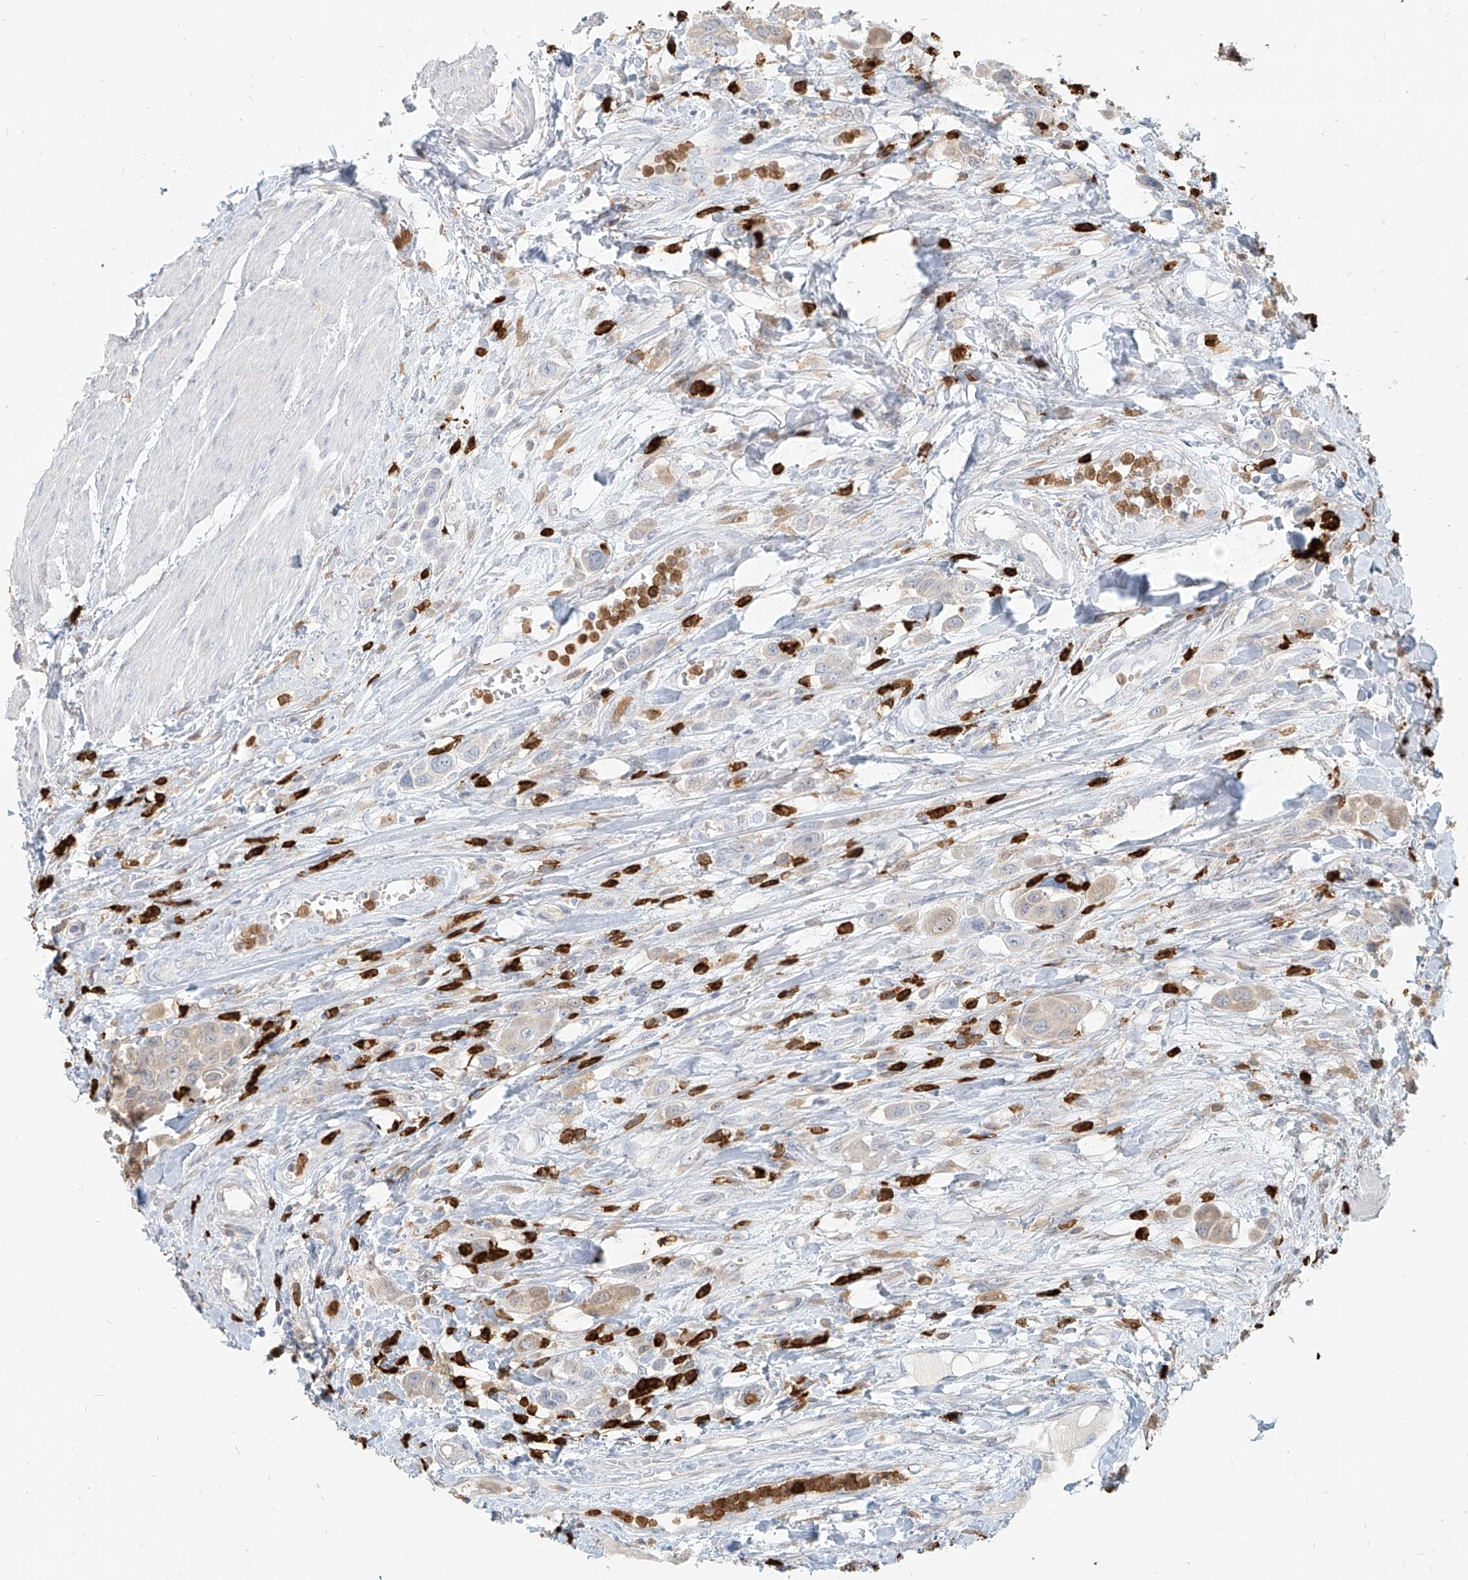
{"staining": {"intensity": "weak", "quantity": "<25%", "location": "cytoplasmic/membranous"}, "tissue": "urothelial cancer", "cell_type": "Tumor cells", "image_type": "cancer", "snomed": [{"axis": "morphology", "description": "Urothelial carcinoma, High grade"}, {"axis": "topography", "description": "Urinary bladder"}], "caption": "DAB immunohistochemical staining of human urothelial cancer reveals no significant staining in tumor cells. Brightfield microscopy of immunohistochemistry stained with DAB (3,3'-diaminobenzidine) (brown) and hematoxylin (blue), captured at high magnification.", "gene": "PGD", "patient": {"sex": "male", "age": 50}}